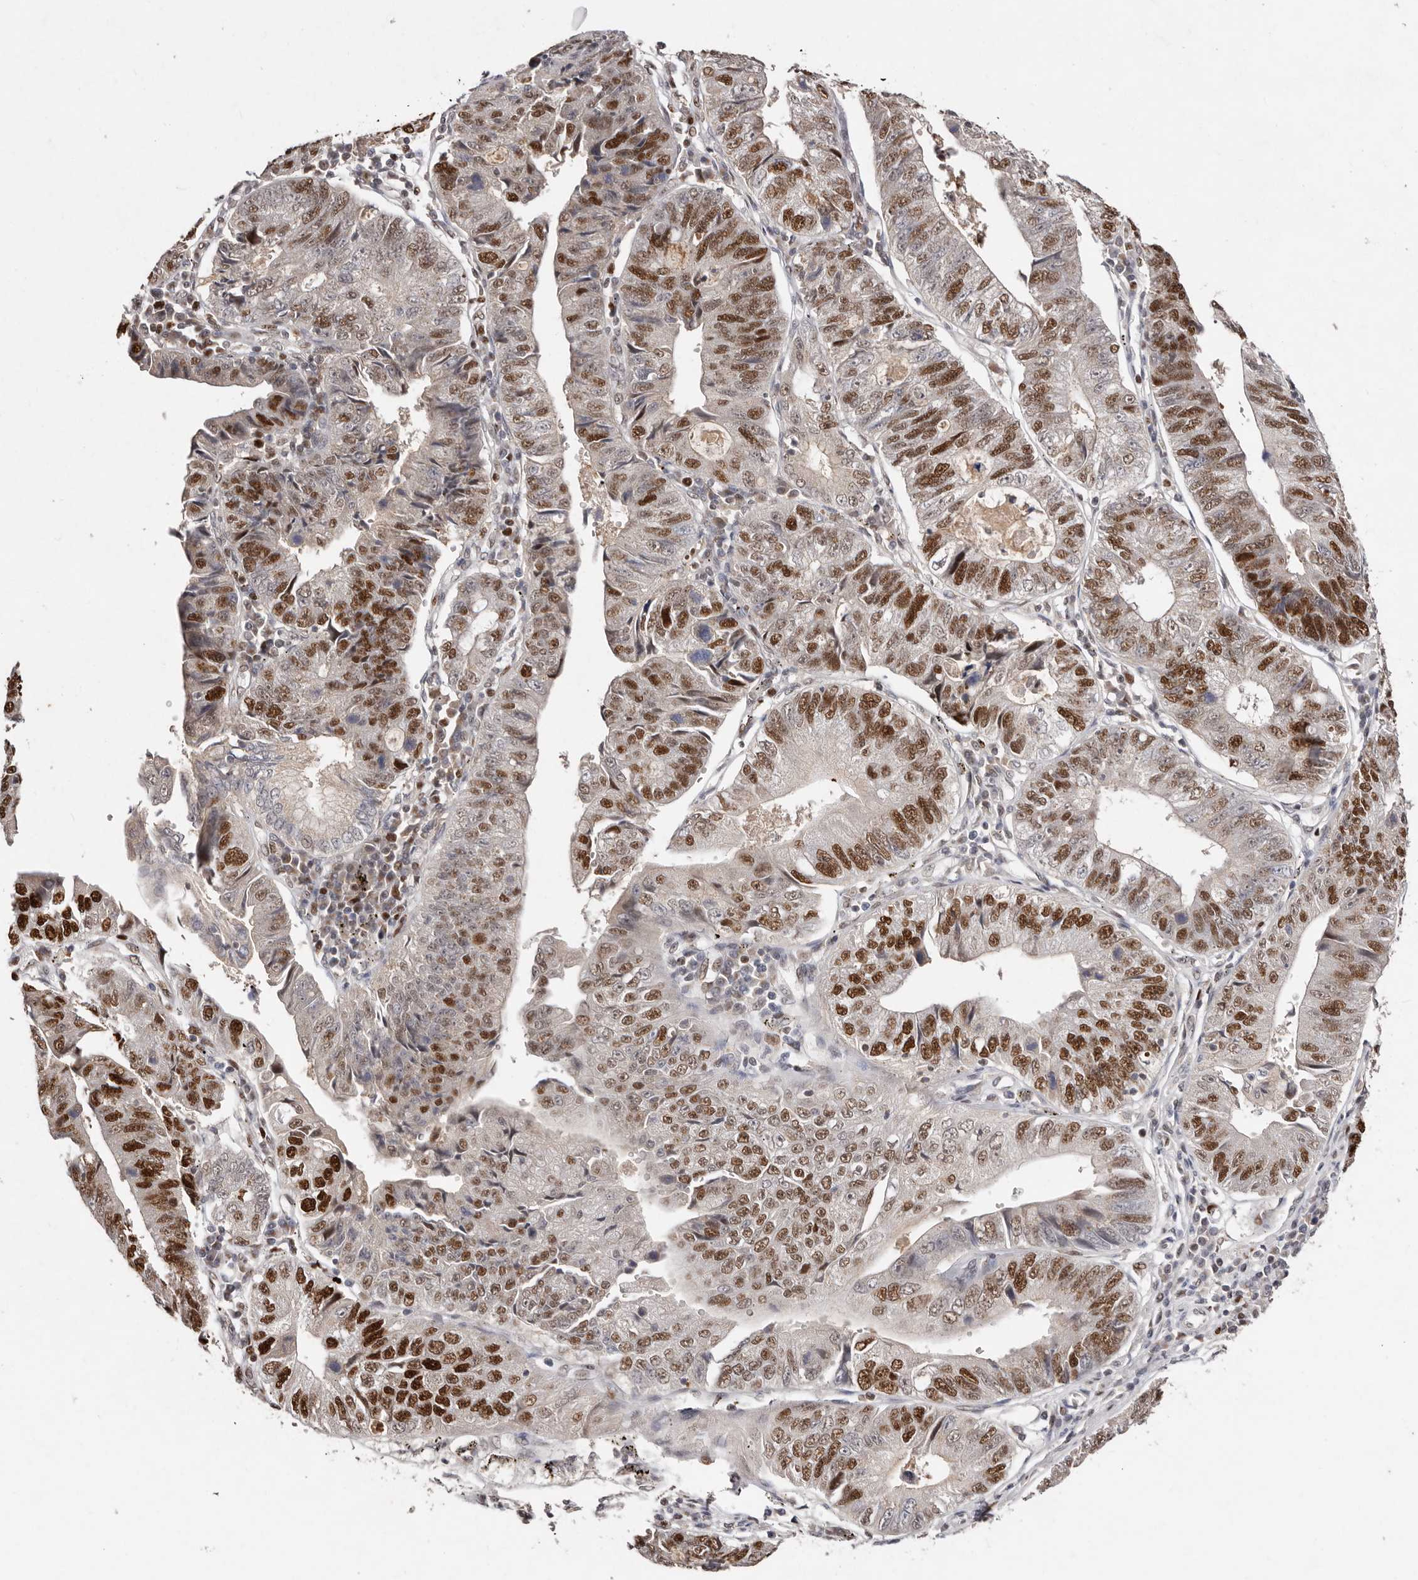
{"staining": {"intensity": "strong", "quantity": ">75%", "location": "nuclear"}, "tissue": "stomach cancer", "cell_type": "Tumor cells", "image_type": "cancer", "snomed": [{"axis": "morphology", "description": "Adenocarcinoma, NOS"}, {"axis": "topography", "description": "Stomach"}], "caption": "Human stomach adenocarcinoma stained with a brown dye shows strong nuclear positive expression in about >75% of tumor cells.", "gene": "KLF7", "patient": {"sex": "male", "age": 59}}